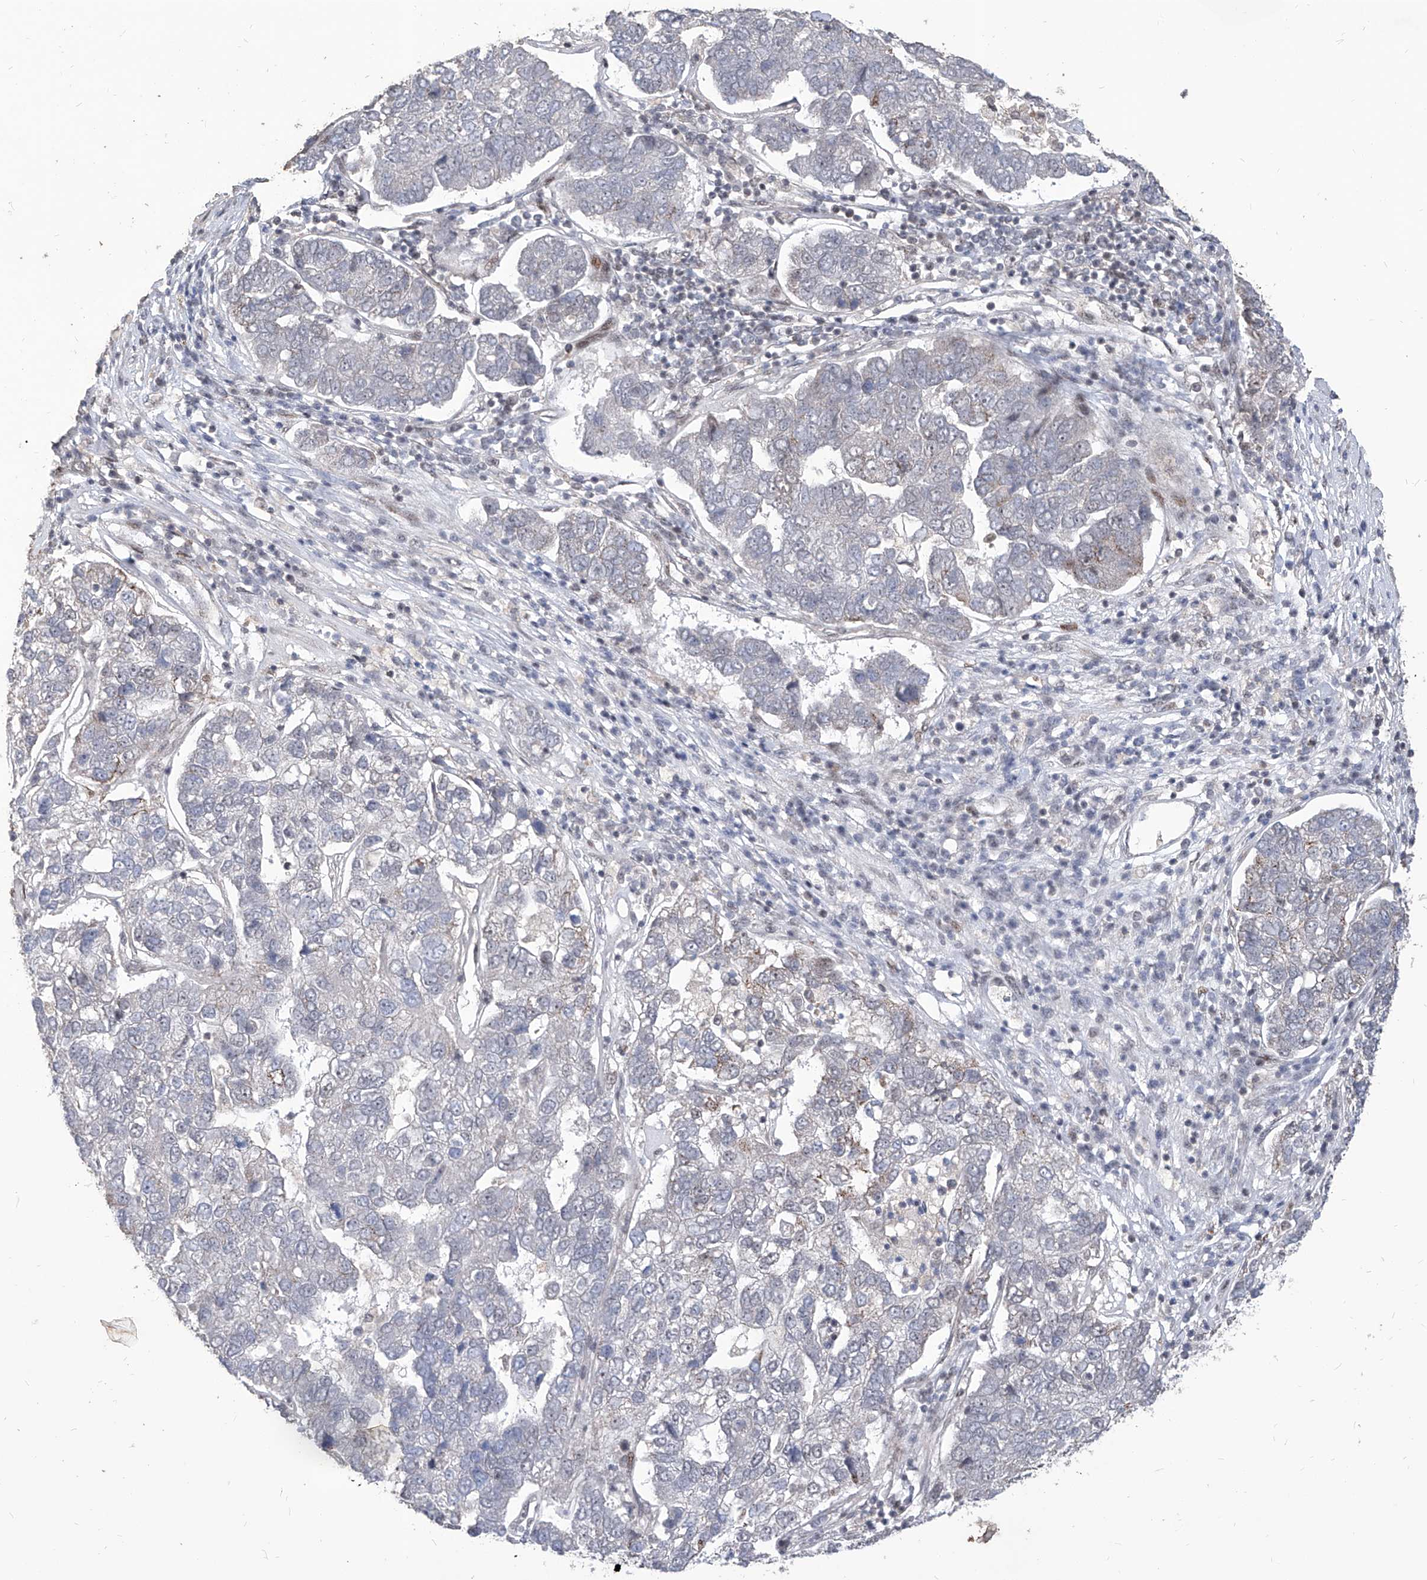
{"staining": {"intensity": "negative", "quantity": "none", "location": "none"}, "tissue": "pancreatic cancer", "cell_type": "Tumor cells", "image_type": "cancer", "snomed": [{"axis": "morphology", "description": "Adenocarcinoma, NOS"}, {"axis": "topography", "description": "Pancreas"}], "caption": "Photomicrograph shows no significant protein expression in tumor cells of pancreatic cancer.", "gene": "IRF2", "patient": {"sex": "female", "age": 61}}